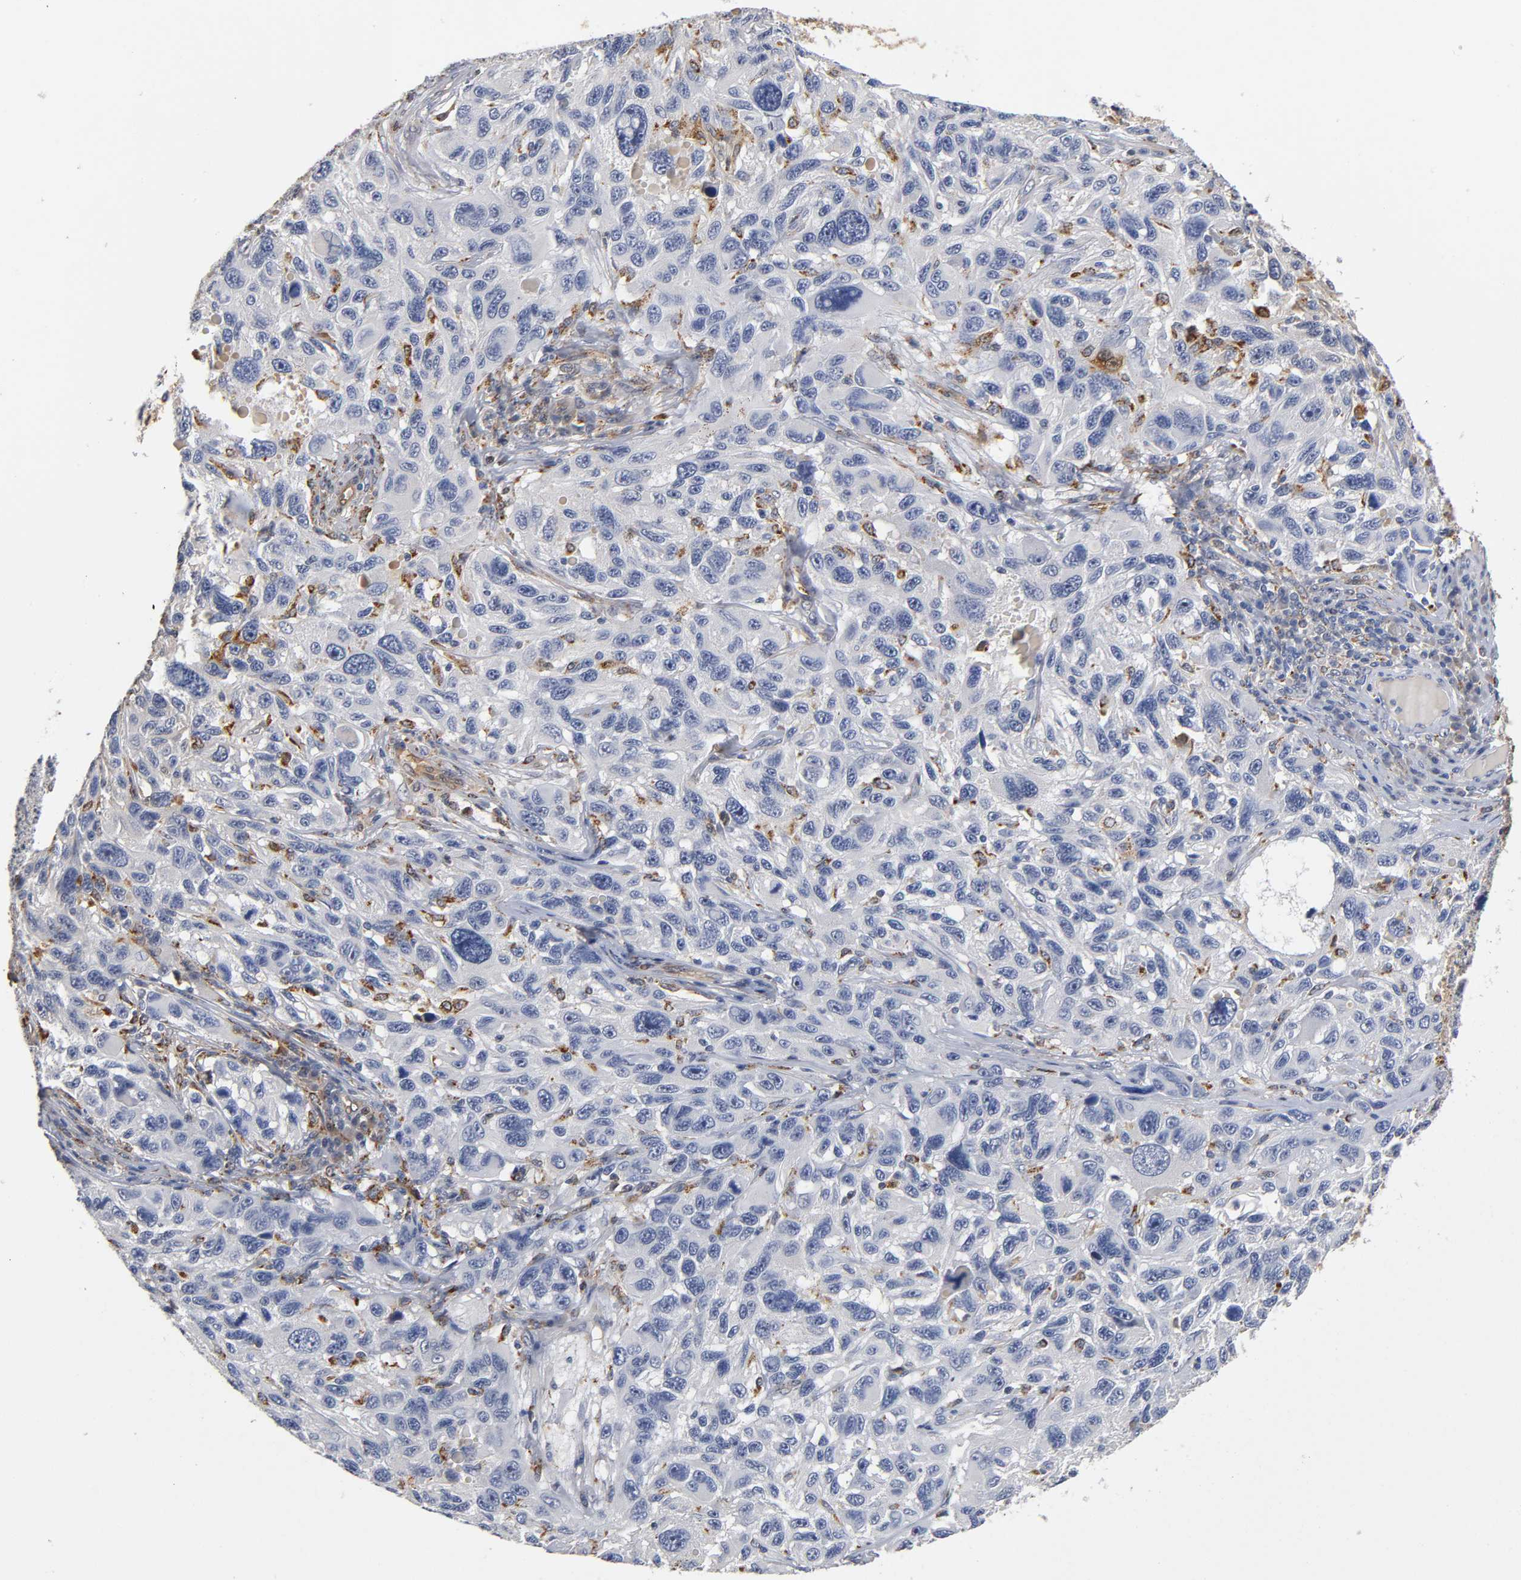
{"staining": {"intensity": "negative", "quantity": "none", "location": "none"}, "tissue": "melanoma", "cell_type": "Tumor cells", "image_type": "cancer", "snomed": [{"axis": "morphology", "description": "Malignant melanoma, NOS"}, {"axis": "topography", "description": "Skin"}], "caption": "Tumor cells show no significant protein expression in melanoma. (Stains: DAB immunohistochemistry (IHC) with hematoxylin counter stain, Microscopy: brightfield microscopy at high magnification).", "gene": "ISG15", "patient": {"sex": "male", "age": 53}}